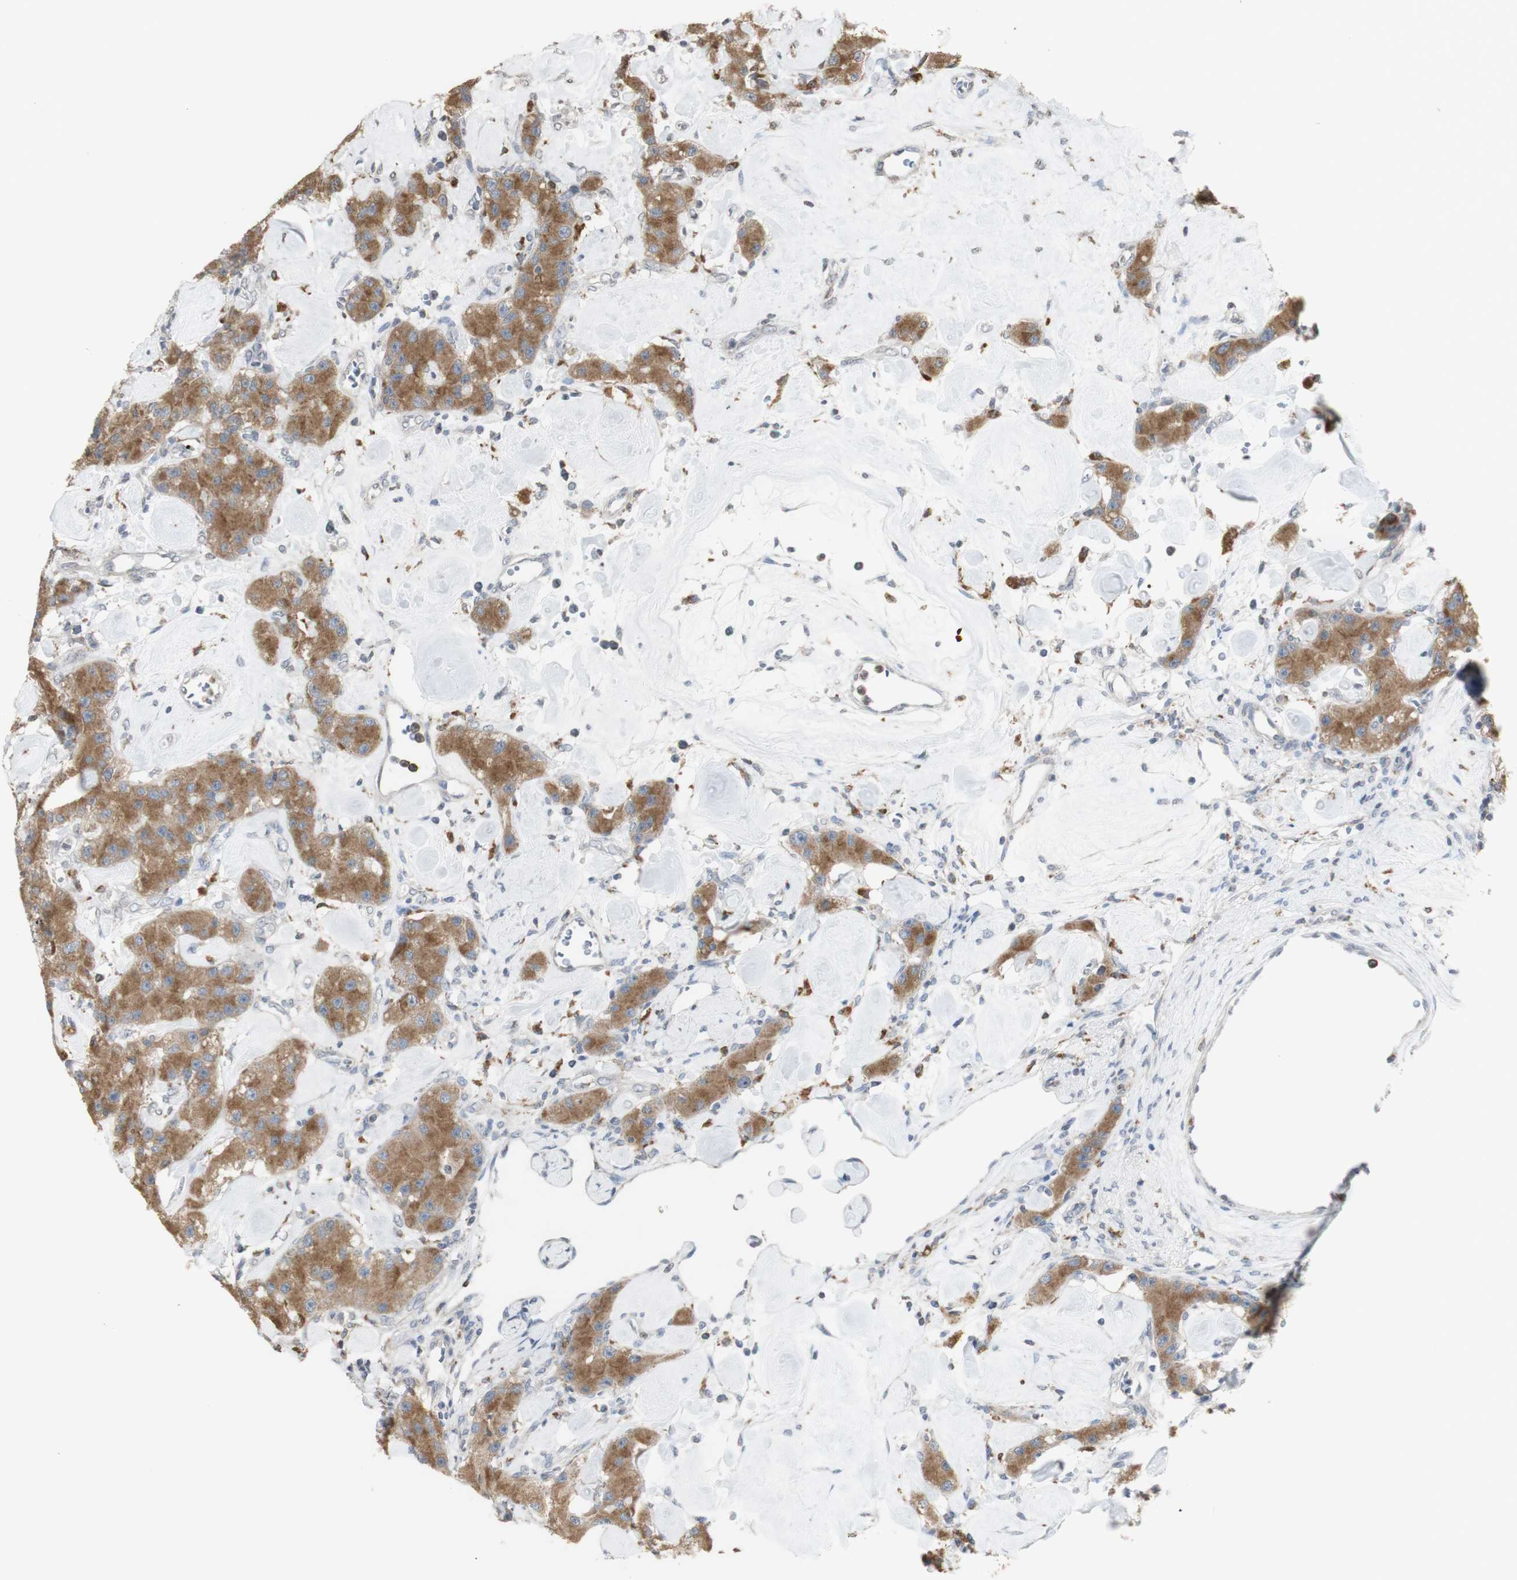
{"staining": {"intensity": "moderate", "quantity": ">75%", "location": "cytoplasmic/membranous"}, "tissue": "carcinoid", "cell_type": "Tumor cells", "image_type": "cancer", "snomed": [{"axis": "morphology", "description": "Carcinoid, malignant, NOS"}, {"axis": "topography", "description": "Pancreas"}], "caption": "Immunohistochemistry (IHC) micrograph of neoplastic tissue: human carcinoid stained using IHC reveals medium levels of moderate protein expression localized specifically in the cytoplasmic/membranous of tumor cells, appearing as a cytoplasmic/membranous brown color.", "gene": "ATP6V1E1", "patient": {"sex": "male", "age": 41}}